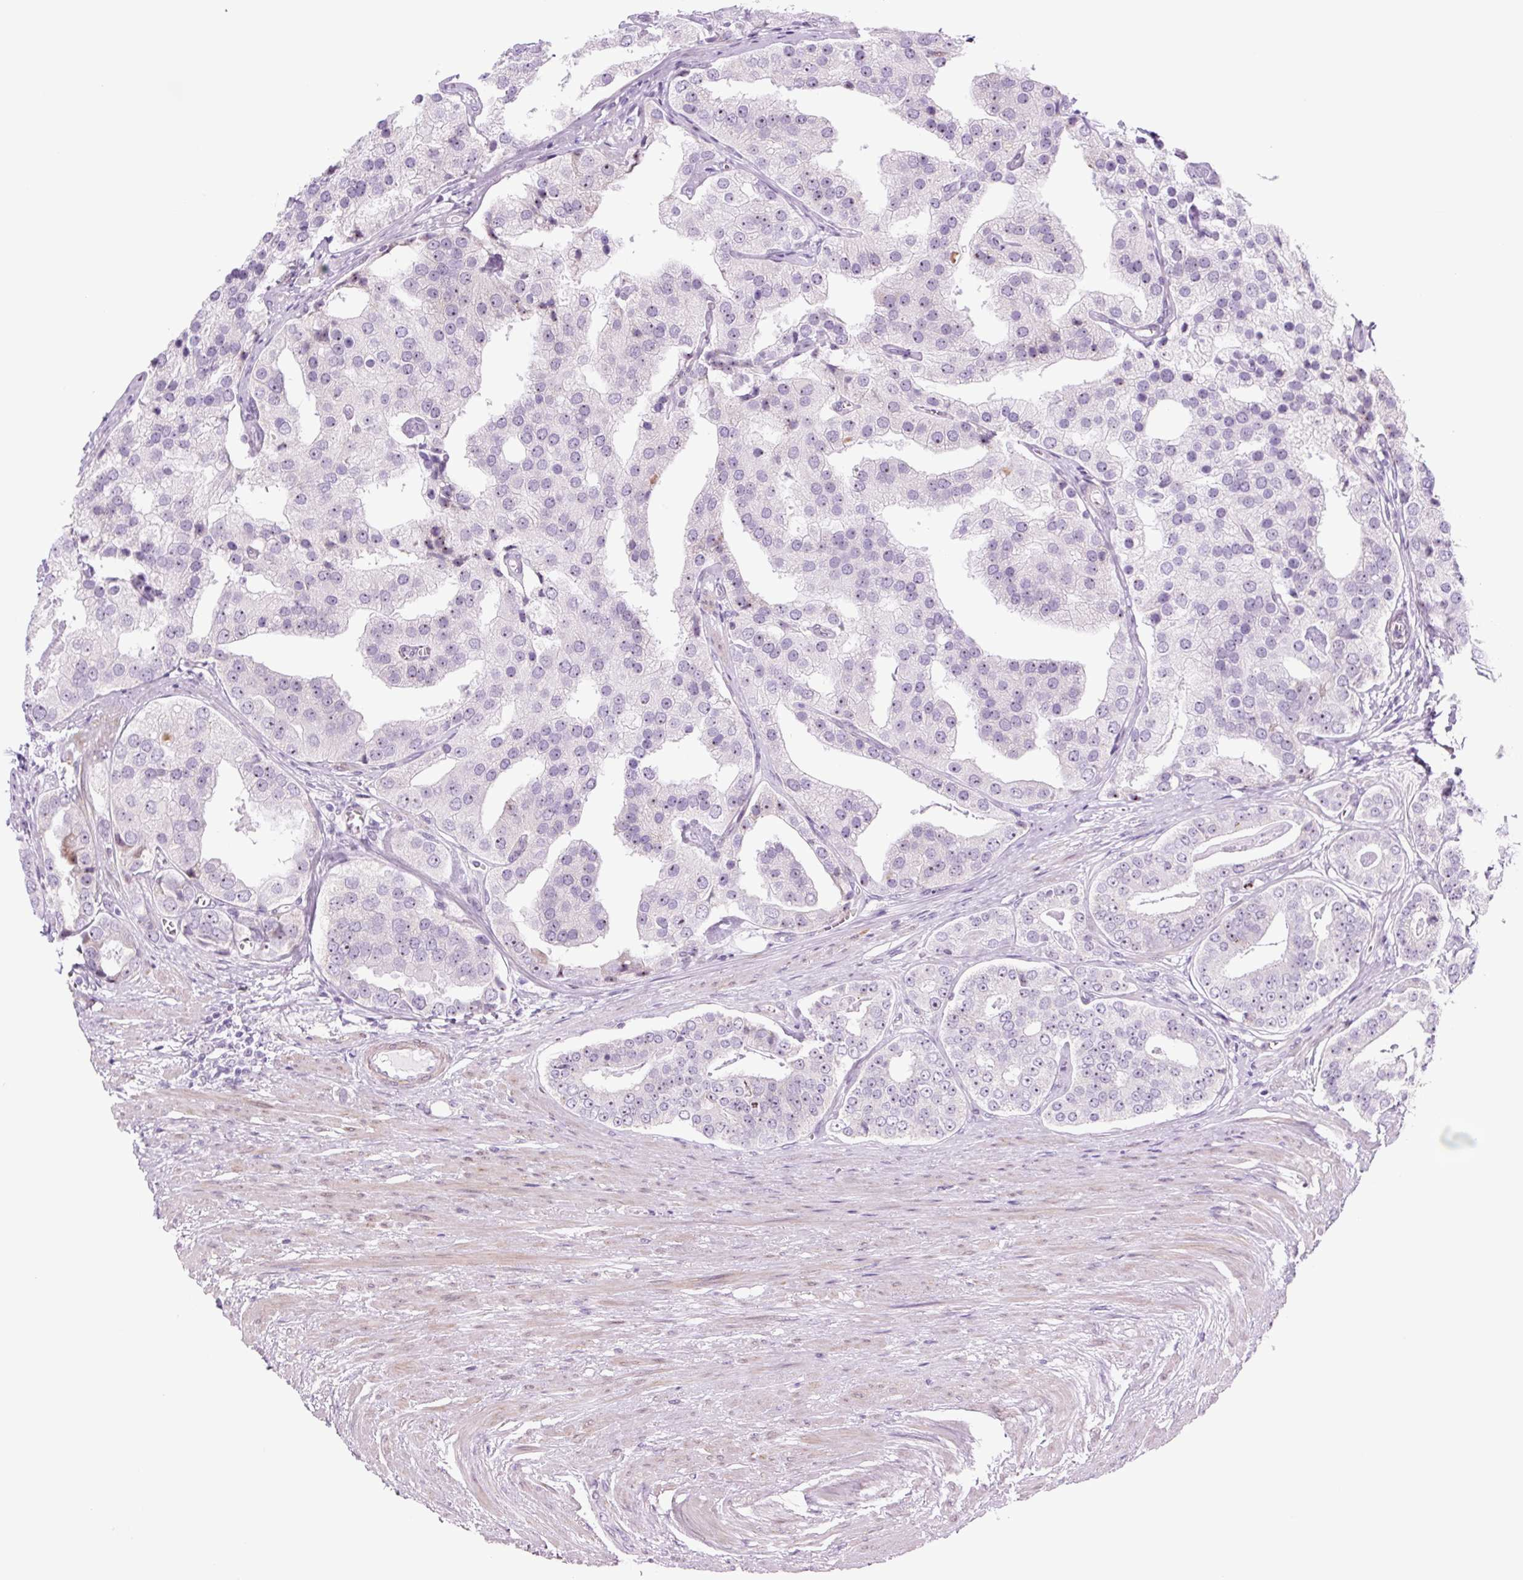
{"staining": {"intensity": "moderate", "quantity": "25%-75%", "location": "nuclear"}, "tissue": "prostate cancer", "cell_type": "Tumor cells", "image_type": "cancer", "snomed": [{"axis": "morphology", "description": "Adenocarcinoma, High grade"}, {"axis": "topography", "description": "Prostate"}], "caption": "IHC of prostate cancer (high-grade adenocarcinoma) demonstrates medium levels of moderate nuclear positivity in approximately 25%-75% of tumor cells. (DAB IHC, brown staining for protein, blue staining for nuclei).", "gene": "RRS1", "patient": {"sex": "male", "age": 71}}